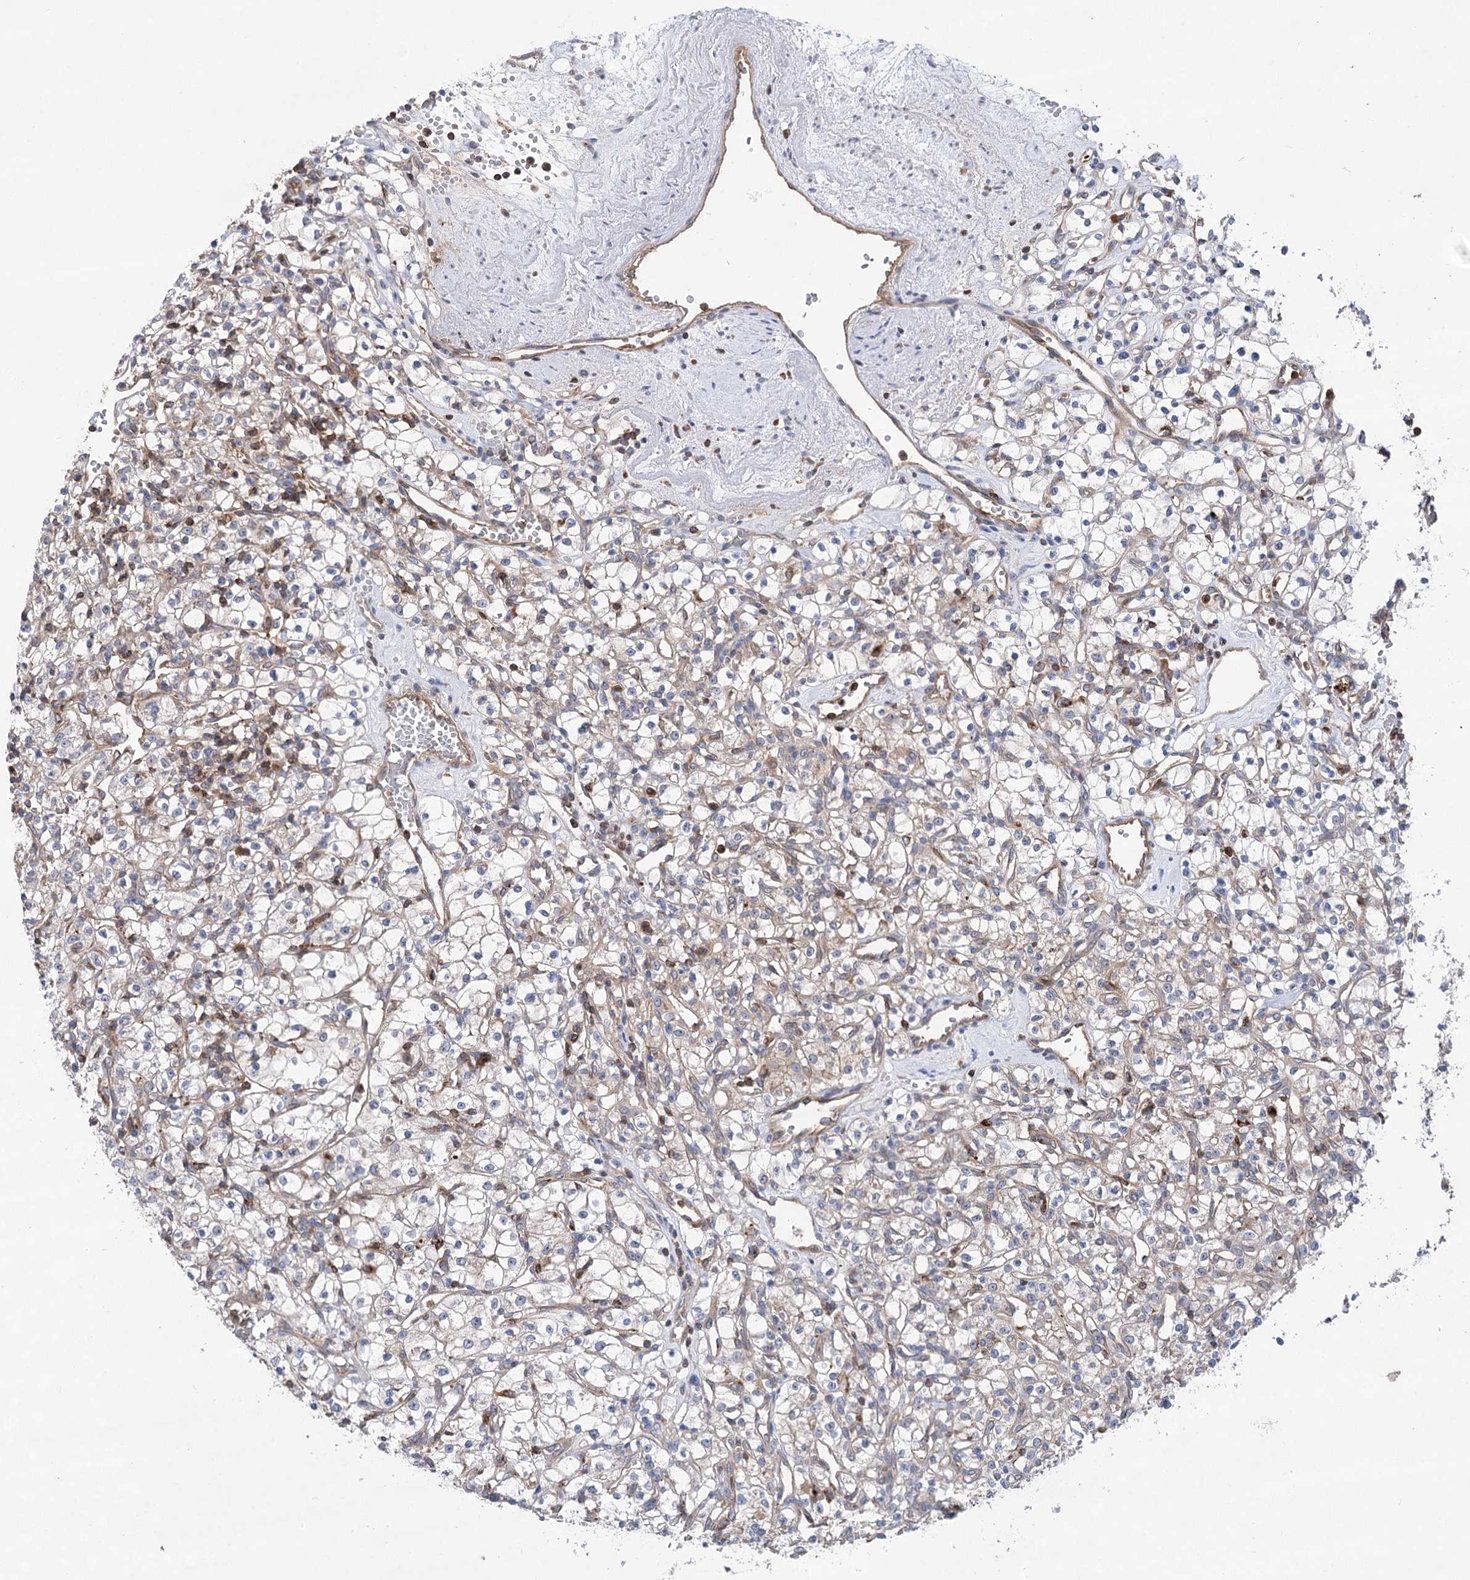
{"staining": {"intensity": "negative", "quantity": "none", "location": "none"}, "tissue": "renal cancer", "cell_type": "Tumor cells", "image_type": "cancer", "snomed": [{"axis": "morphology", "description": "Adenocarcinoma, NOS"}, {"axis": "topography", "description": "Kidney"}], "caption": "Immunohistochemistry (IHC) micrograph of human renal adenocarcinoma stained for a protein (brown), which displays no staining in tumor cells.", "gene": "VPS37B", "patient": {"sex": "female", "age": 59}}